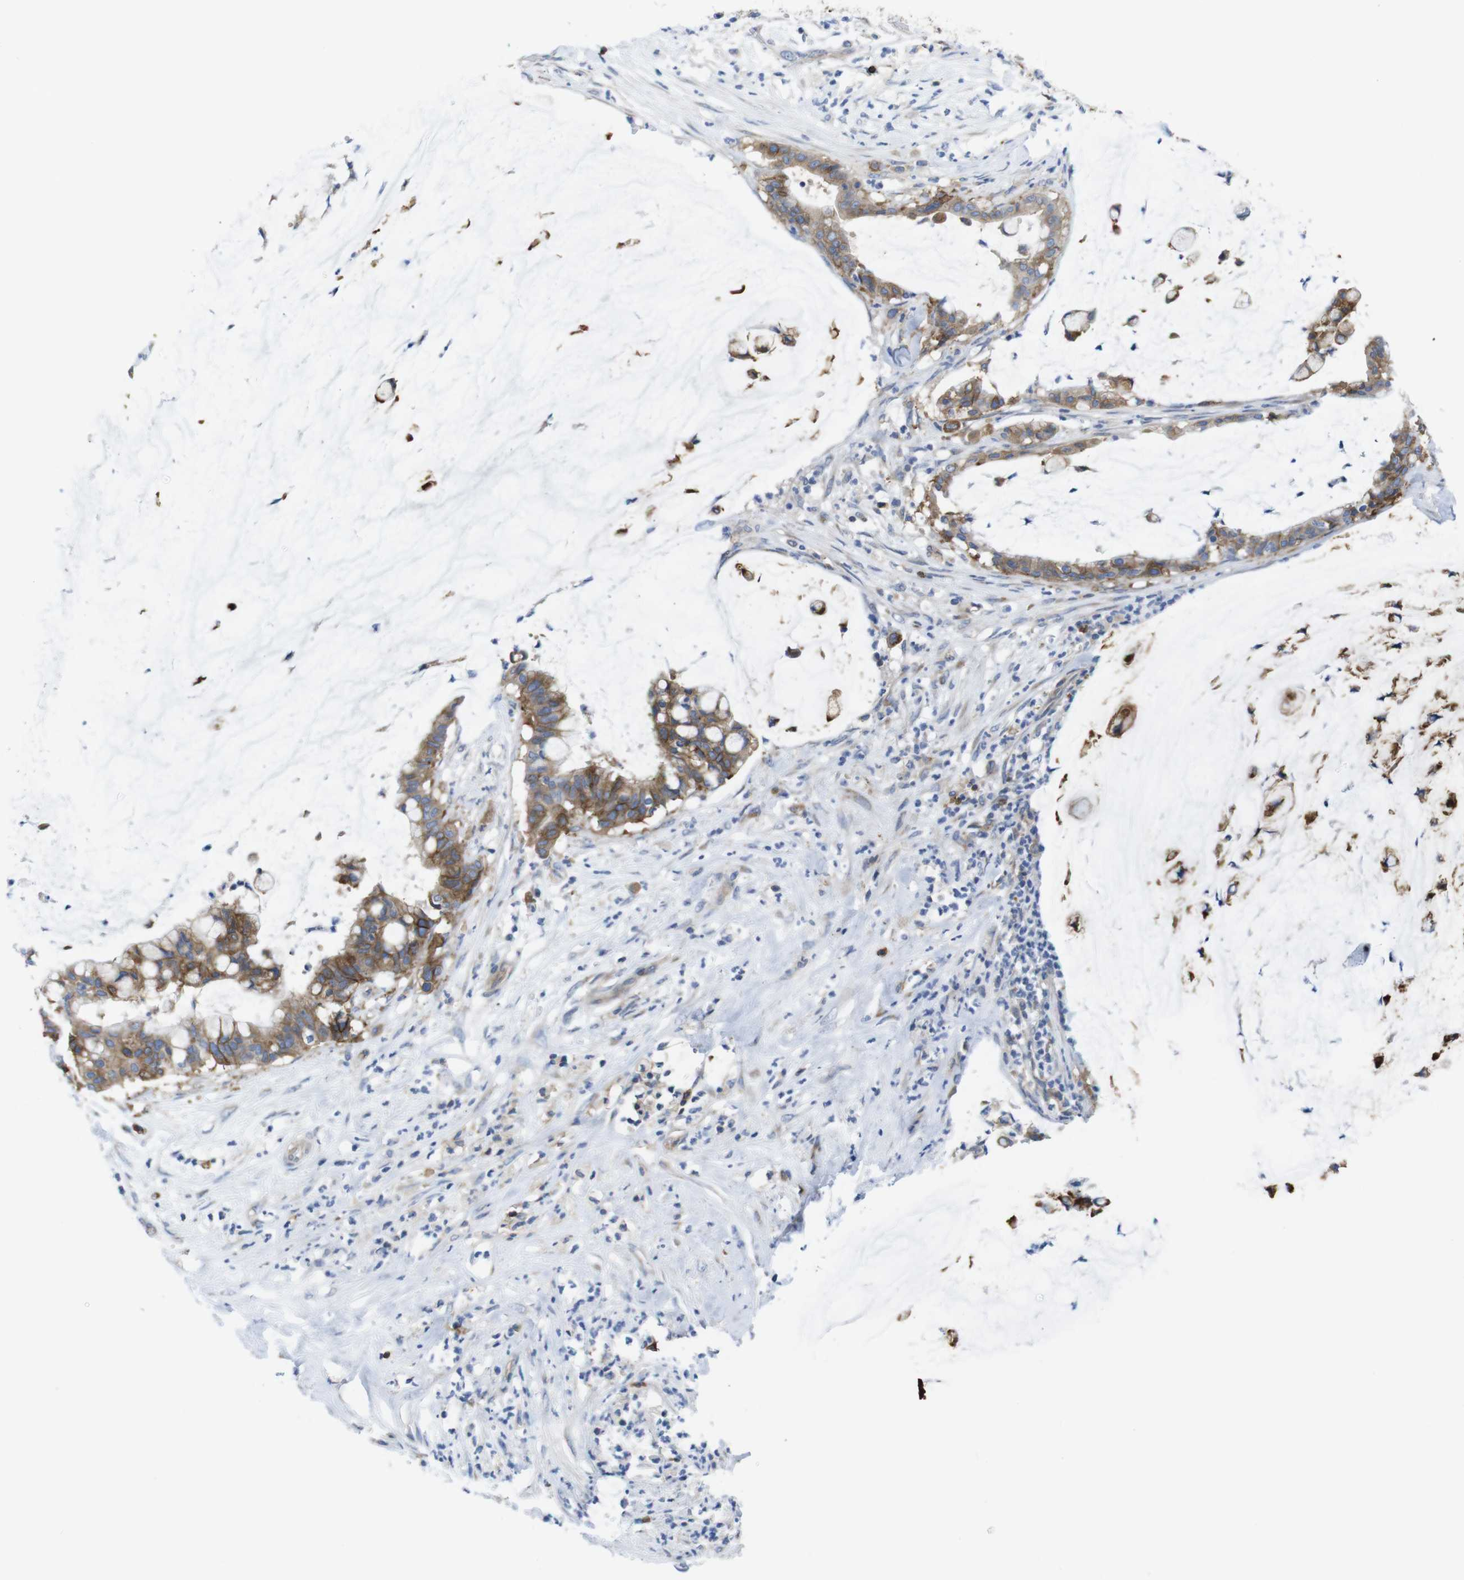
{"staining": {"intensity": "moderate", "quantity": ">75%", "location": "cytoplasmic/membranous"}, "tissue": "pancreatic cancer", "cell_type": "Tumor cells", "image_type": "cancer", "snomed": [{"axis": "morphology", "description": "Adenocarcinoma, NOS"}, {"axis": "topography", "description": "Pancreas"}], "caption": "DAB immunohistochemical staining of human pancreatic adenocarcinoma demonstrates moderate cytoplasmic/membranous protein expression in about >75% of tumor cells. The protein of interest is shown in brown color, while the nuclei are stained blue.", "gene": "CCR6", "patient": {"sex": "male", "age": 41}}